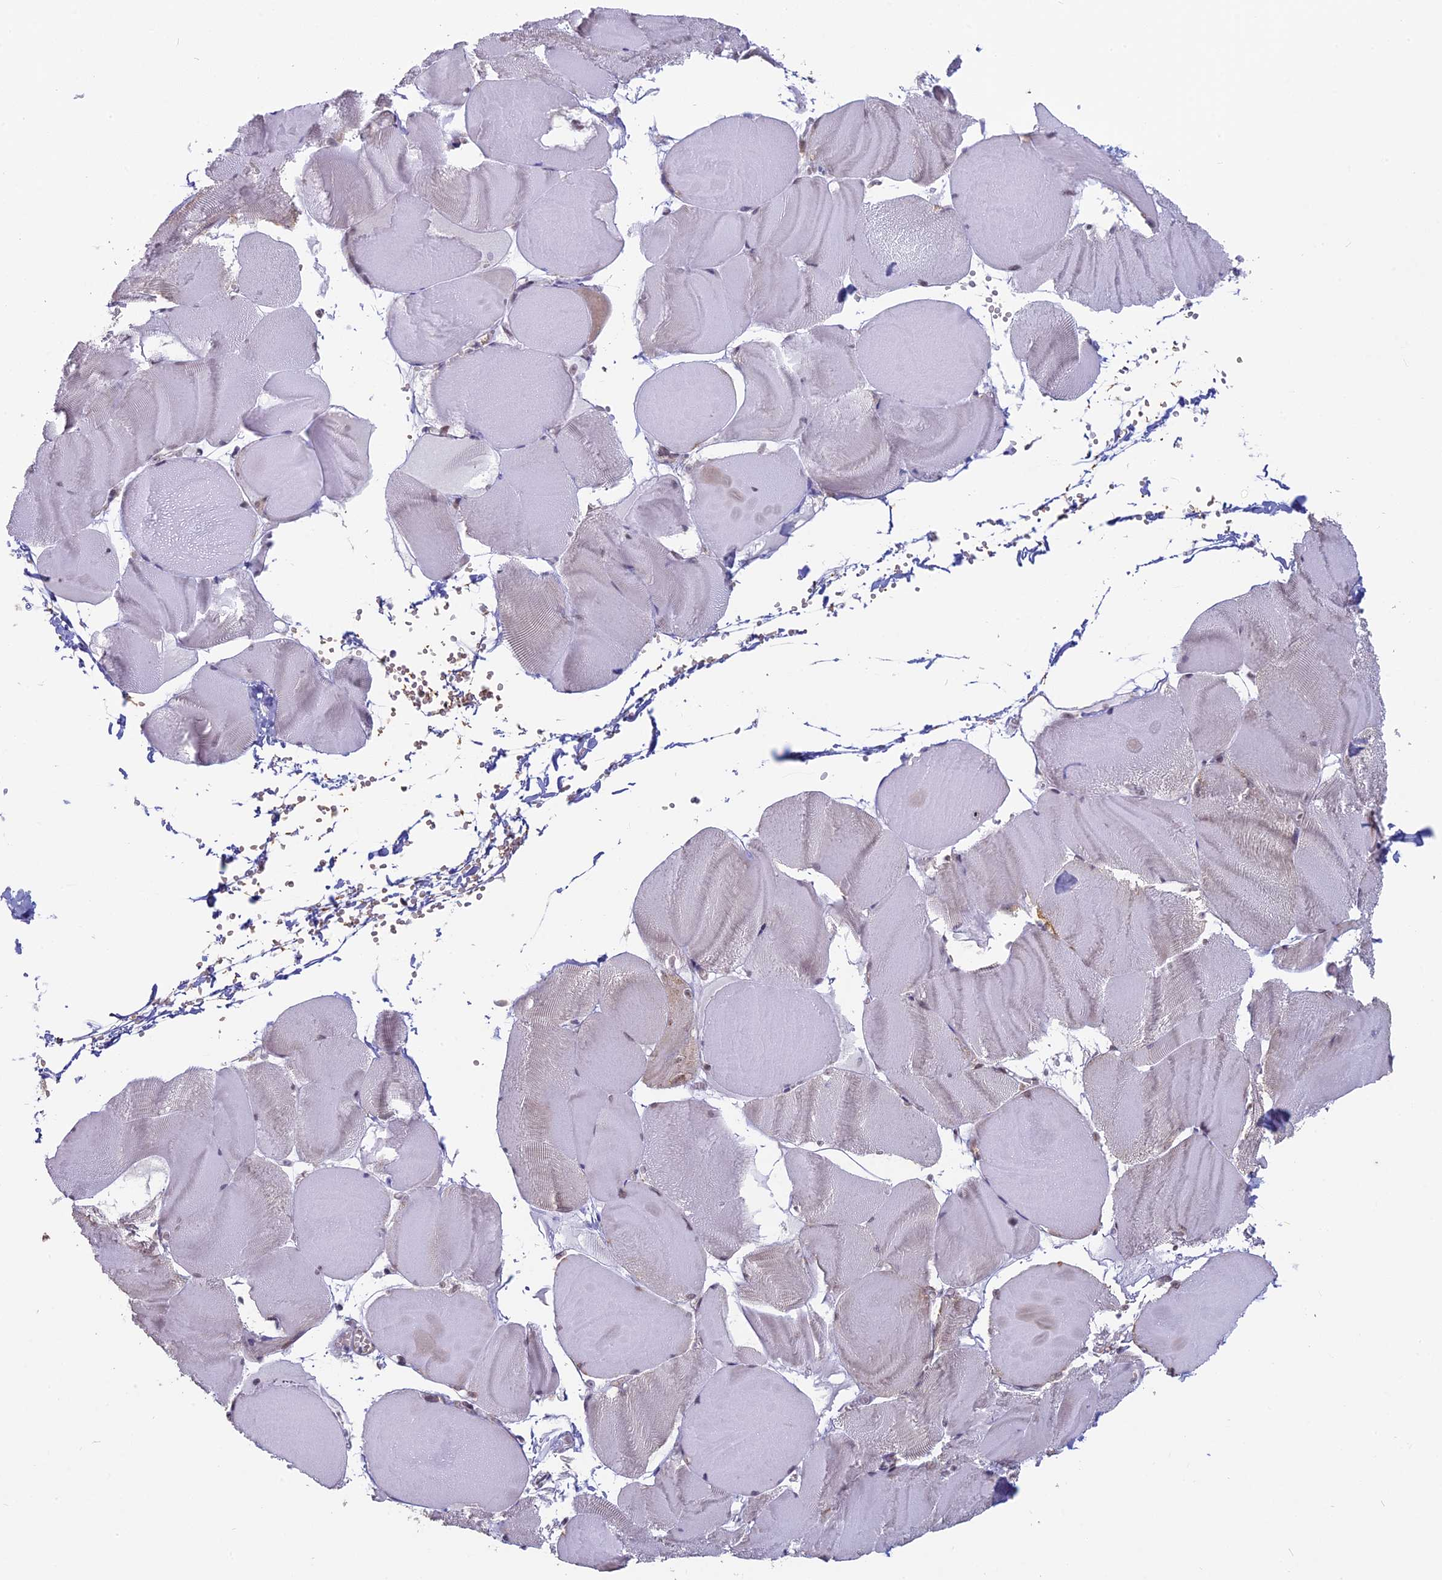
{"staining": {"intensity": "weak", "quantity": "<25%", "location": "nuclear"}, "tissue": "skeletal muscle", "cell_type": "Myocytes", "image_type": "normal", "snomed": [{"axis": "morphology", "description": "Normal tissue, NOS"}, {"axis": "morphology", "description": "Basal cell carcinoma"}, {"axis": "topography", "description": "Skeletal muscle"}], "caption": "Immunohistochemistry (IHC) micrograph of unremarkable human skeletal muscle stained for a protein (brown), which shows no positivity in myocytes.", "gene": "ARHGAP40", "patient": {"sex": "female", "age": 64}}